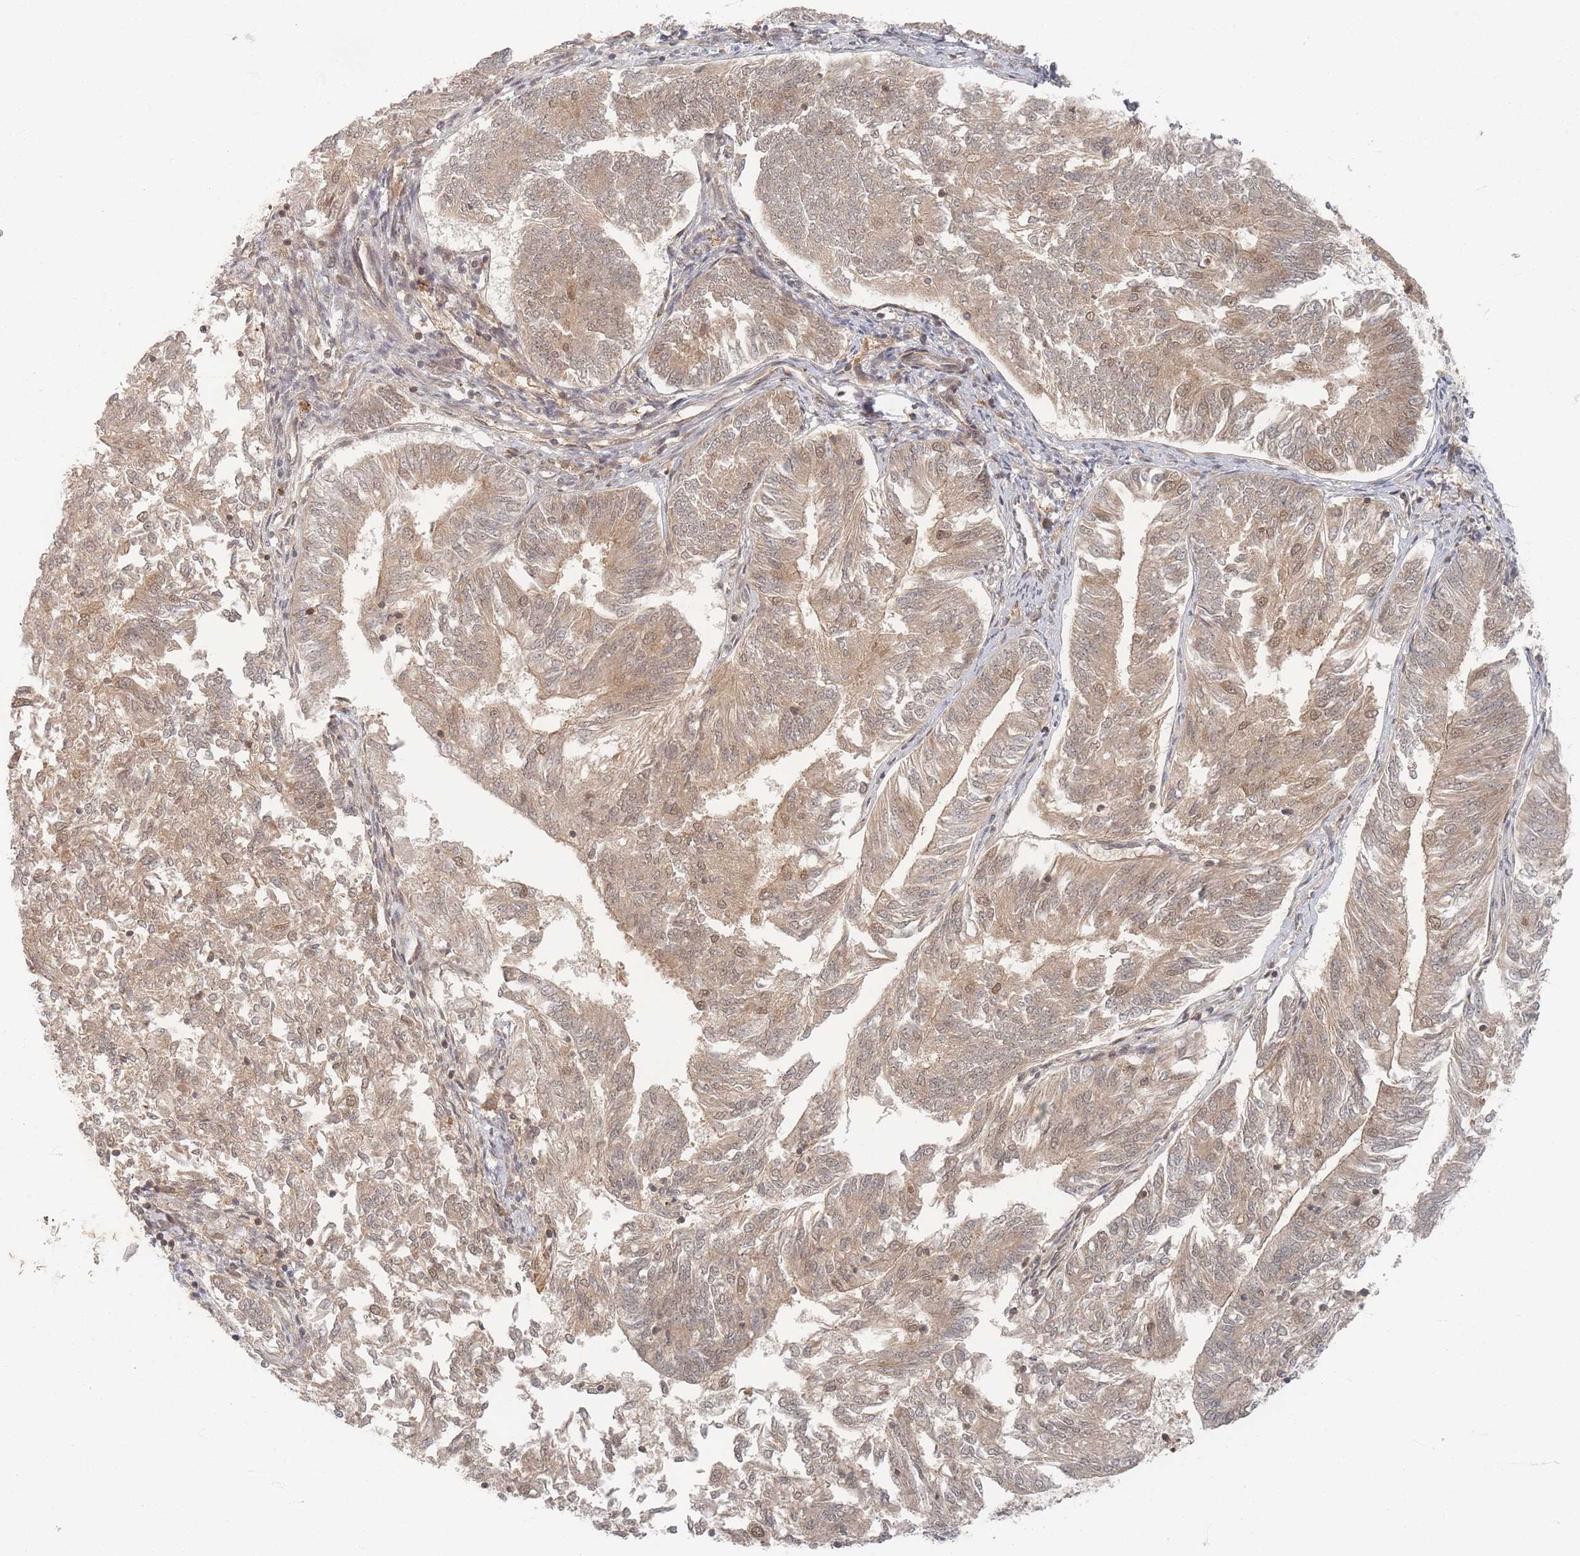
{"staining": {"intensity": "moderate", "quantity": ">75%", "location": "cytoplasmic/membranous,nuclear"}, "tissue": "endometrial cancer", "cell_type": "Tumor cells", "image_type": "cancer", "snomed": [{"axis": "morphology", "description": "Adenocarcinoma, NOS"}, {"axis": "topography", "description": "Endometrium"}], "caption": "Tumor cells demonstrate medium levels of moderate cytoplasmic/membranous and nuclear positivity in about >75% of cells in human endometrial cancer.", "gene": "PSMD9", "patient": {"sex": "female", "age": 58}}